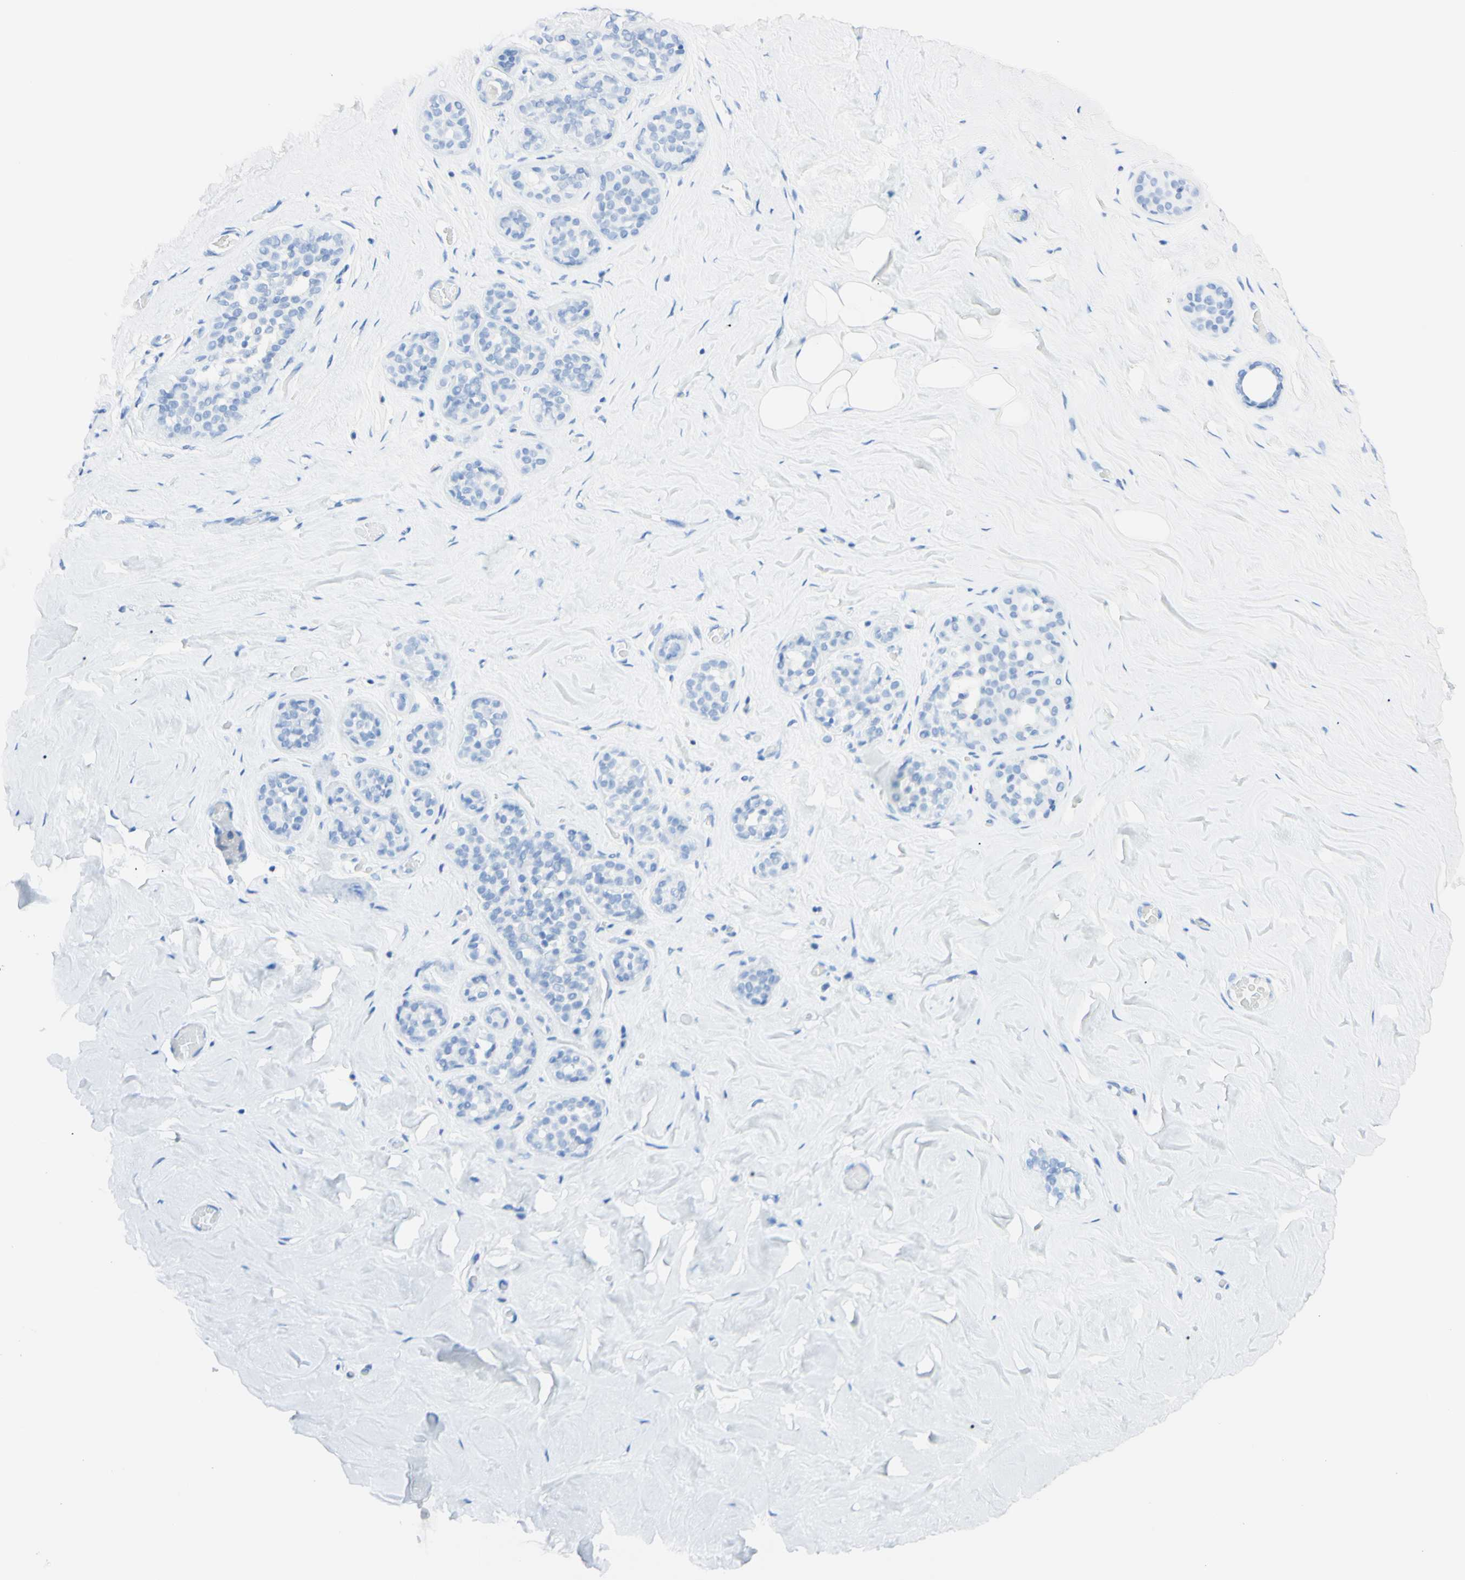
{"staining": {"intensity": "negative", "quantity": "none", "location": "none"}, "tissue": "breast", "cell_type": "Adipocytes", "image_type": "normal", "snomed": [{"axis": "morphology", "description": "Normal tissue, NOS"}, {"axis": "topography", "description": "Breast"}], "caption": "Normal breast was stained to show a protein in brown. There is no significant positivity in adipocytes. The staining is performed using DAB brown chromogen with nuclei counter-stained in using hematoxylin.", "gene": "FOLH1", "patient": {"sex": "female", "age": 75}}